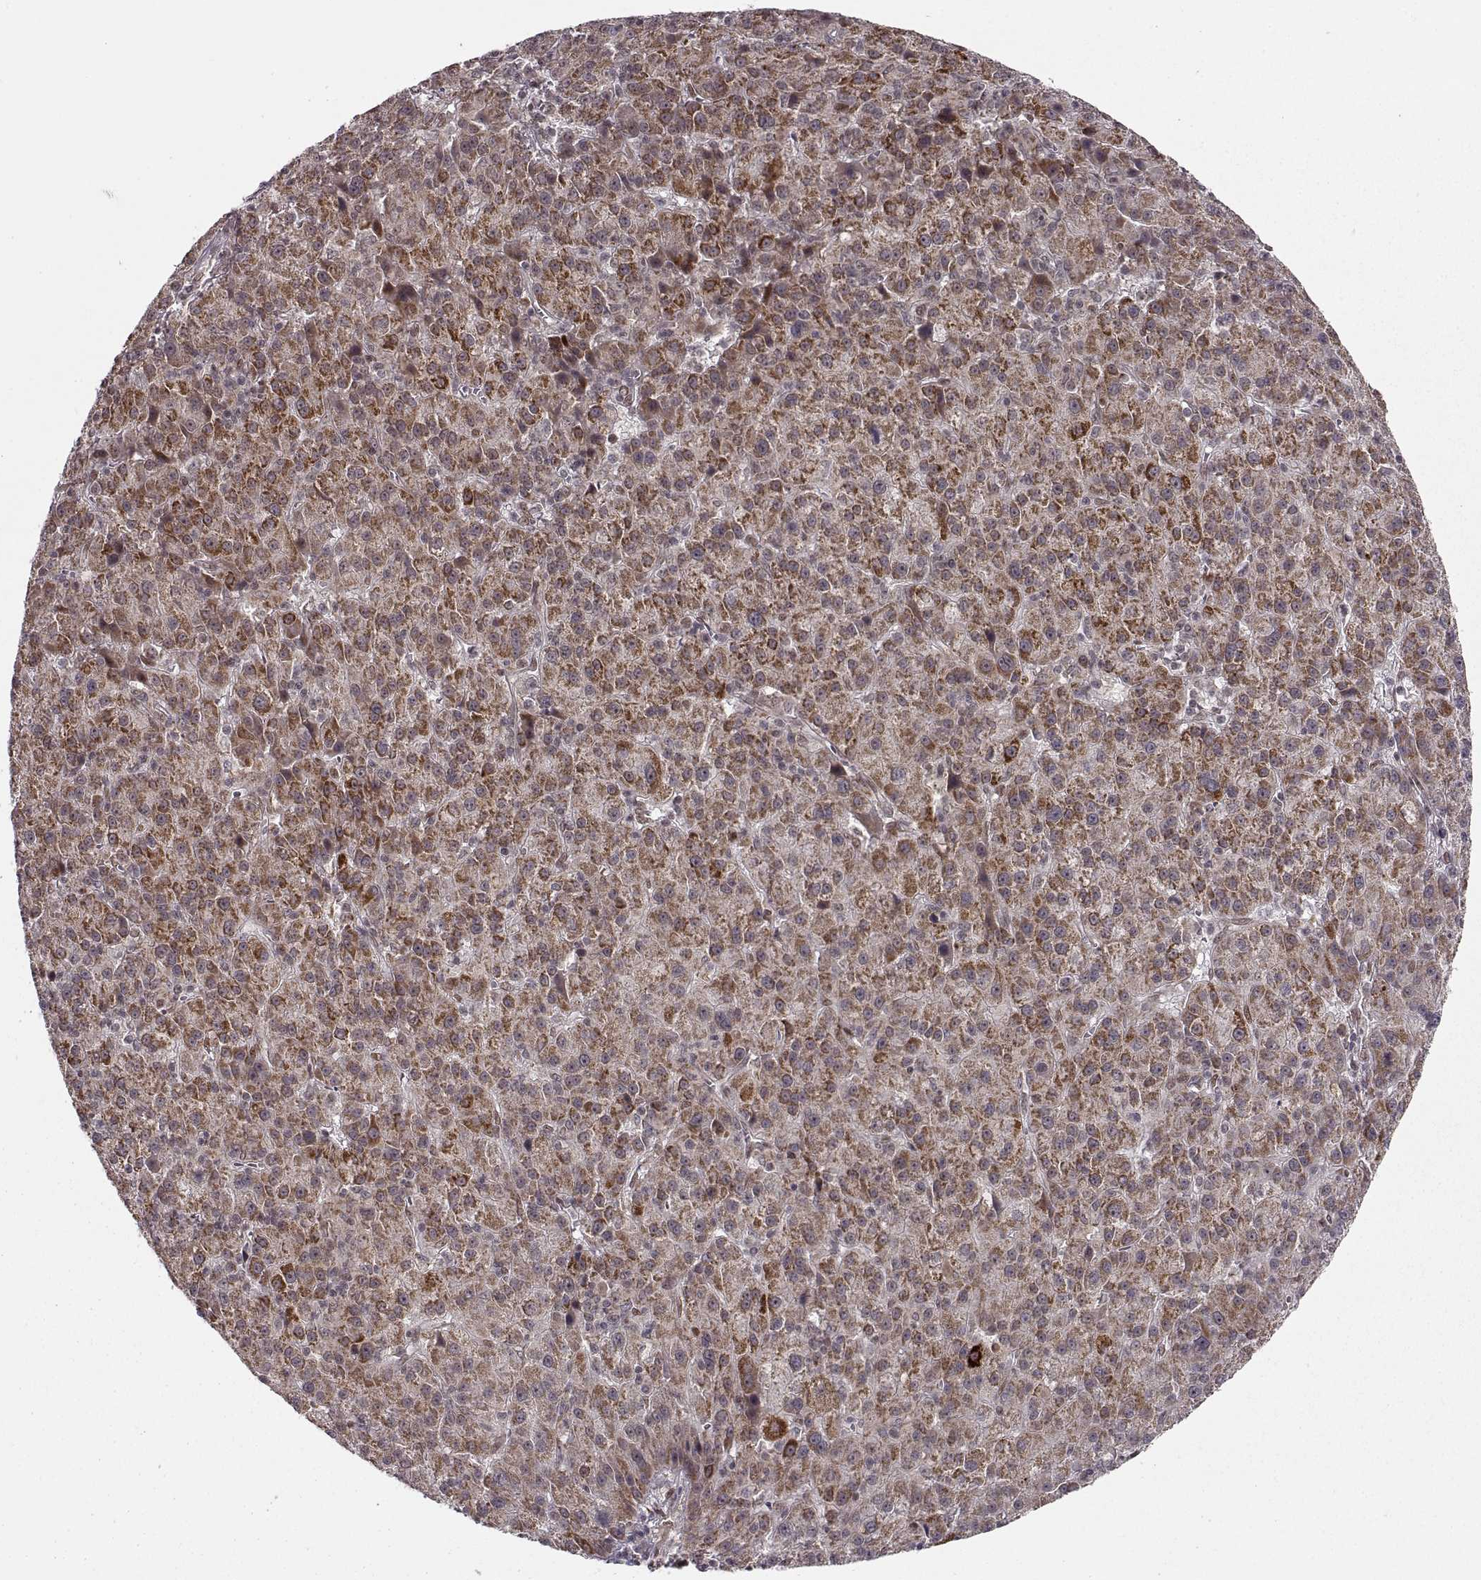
{"staining": {"intensity": "moderate", "quantity": ">75%", "location": "nuclear"}, "tissue": "liver cancer", "cell_type": "Tumor cells", "image_type": "cancer", "snomed": [{"axis": "morphology", "description": "Carcinoma, Hepatocellular, NOS"}, {"axis": "topography", "description": "Liver"}], "caption": "Liver hepatocellular carcinoma was stained to show a protein in brown. There is medium levels of moderate nuclear expression in about >75% of tumor cells.", "gene": "RAI1", "patient": {"sex": "female", "age": 60}}